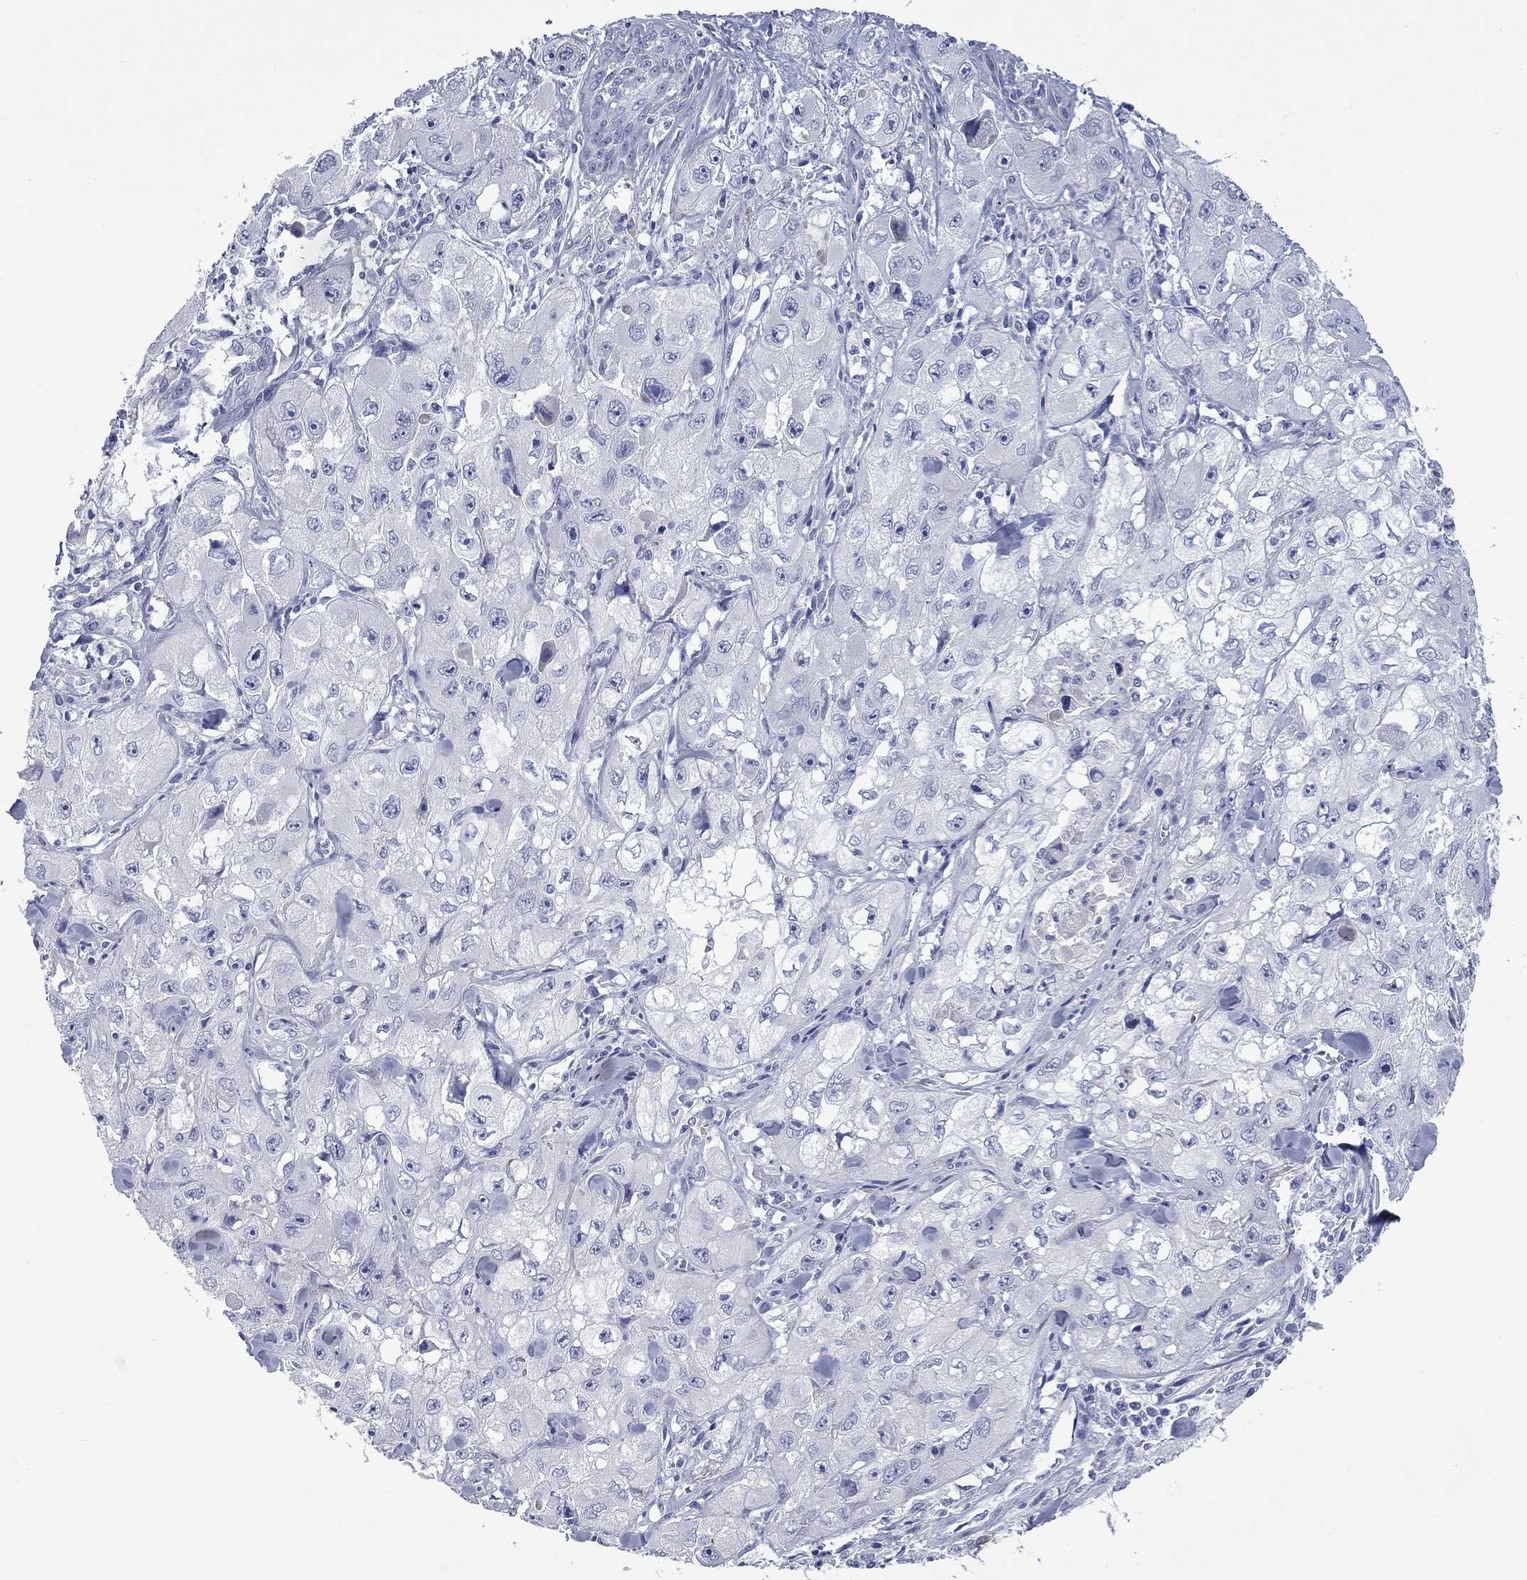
{"staining": {"intensity": "negative", "quantity": "none", "location": "none"}, "tissue": "skin cancer", "cell_type": "Tumor cells", "image_type": "cancer", "snomed": [{"axis": "morphology", "description": "Squamous cell carcinoma, NOS"}, {"axis": "topography", "description": "Skin"}, {"axis": "topography", "description": "Subcutis"}], "caption": "This histopathology image is of squamous cell carcinoma (skin) stained with immunohistochemistry (IHC) to label a protein in brown with the nuclei are counter-stained blue. There is no expression in tumor cells.", "gene": "UNC119B", "patient": {"sex": "male", "age": 73}}